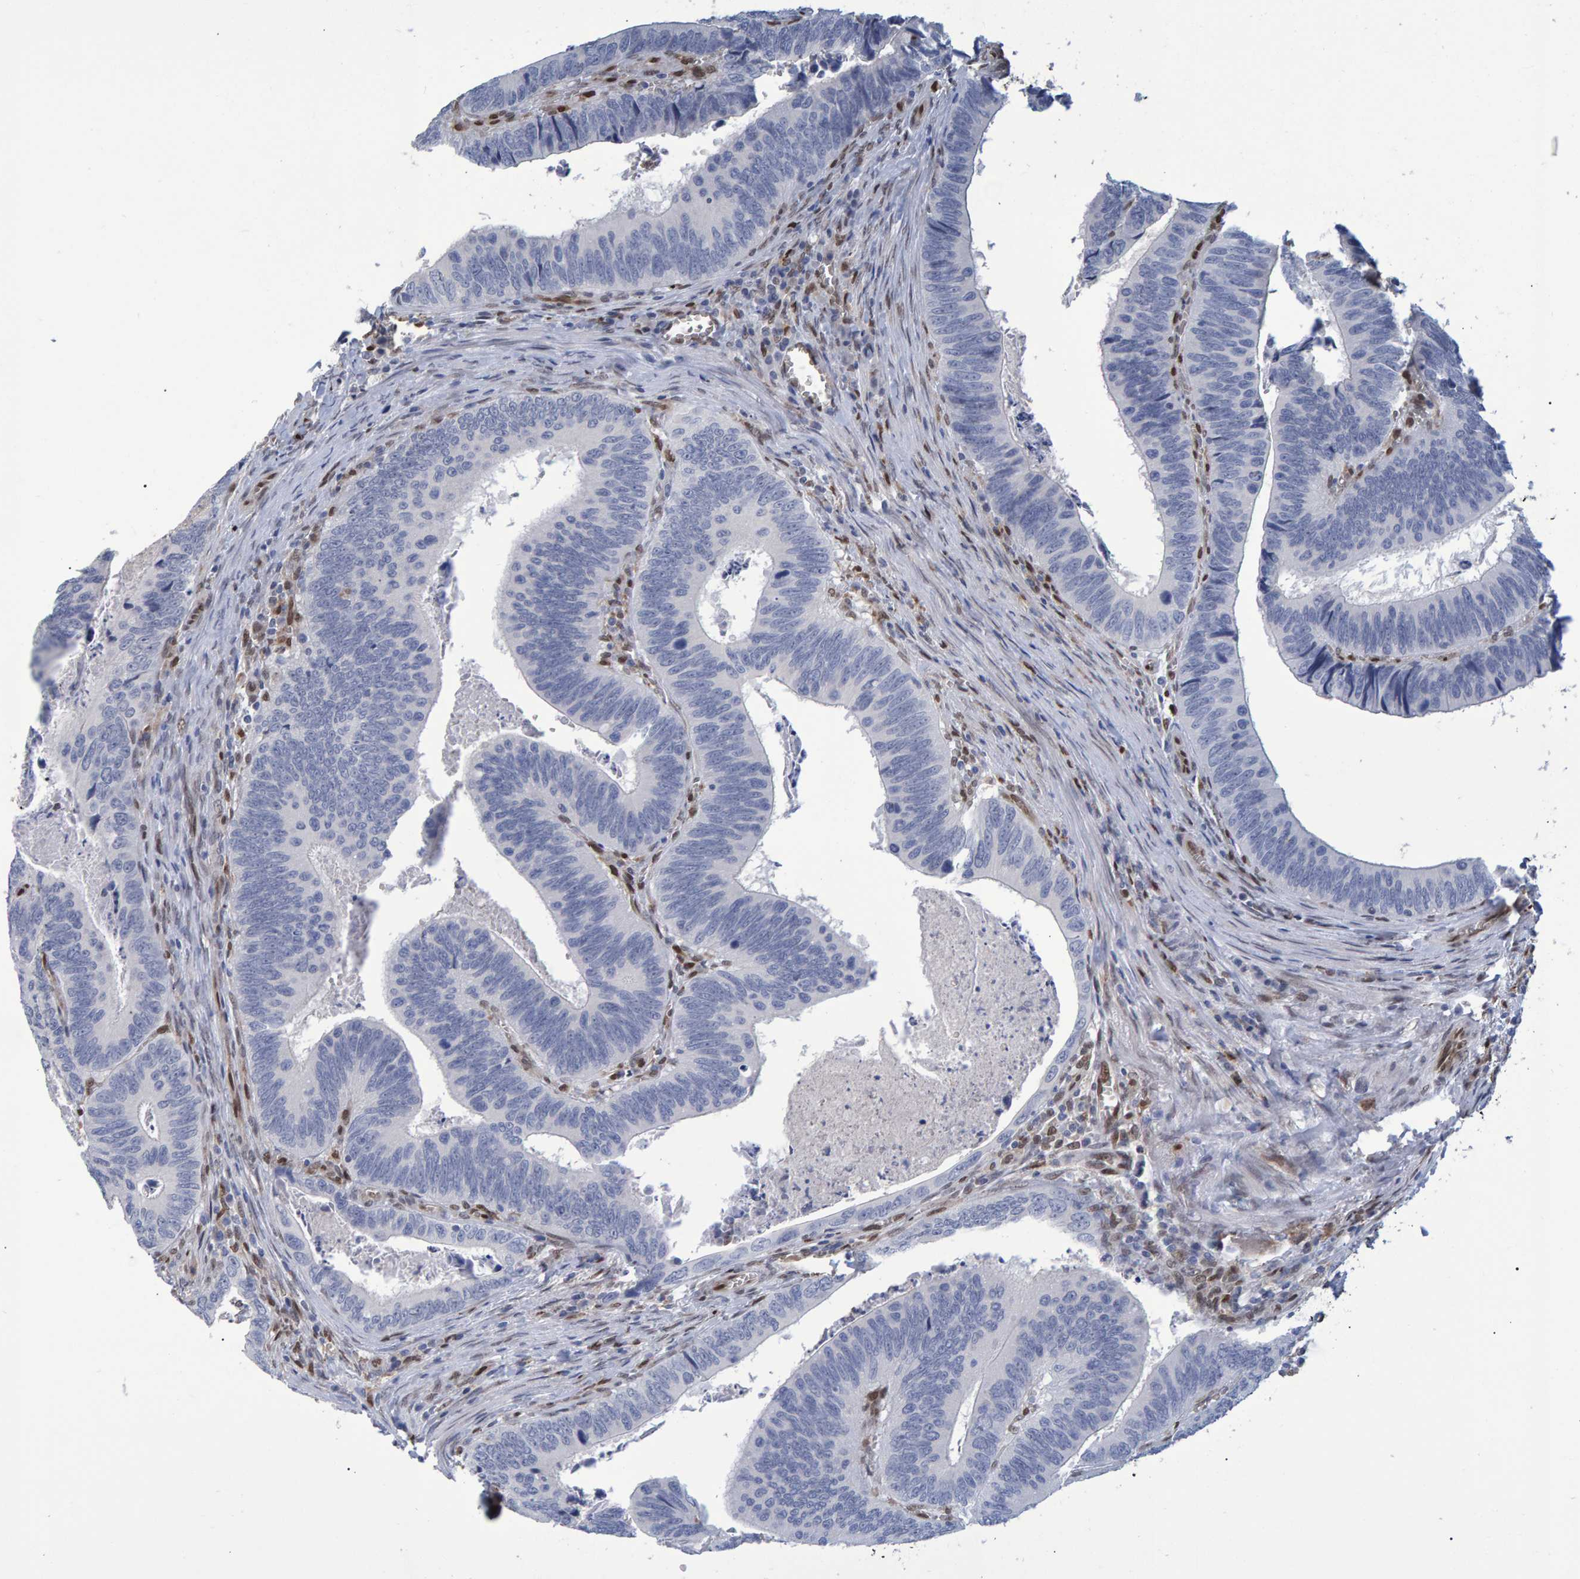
{"staining": {"intensity": "negative", "quantity": "none", "location": "none"}, "tissue": "colorectal cancer", "cell_type": "Tumor cells", "image_type": "cancer", "snomed": [{"axis": "morphology", "description": "Inflammation, NOS"}, {"axis": "morphology", "description": "Adenocarcinoma, NOS"}, {"axis": "topography", "description": "Colon"}], "caption": "High power microscopy photomicrograph of an immunohistochemistry photomicrograph of adenocarcinoma (colorectal), revealing no significant positivity in tumor cells. (Stains: DAB immunohistochemistry (IHC) with hematoxylin counter stain, Microscopy: brightfield microscopy at high magnification).", "gene": "QKI", "patient": {"sex": "male", "age": 72}}